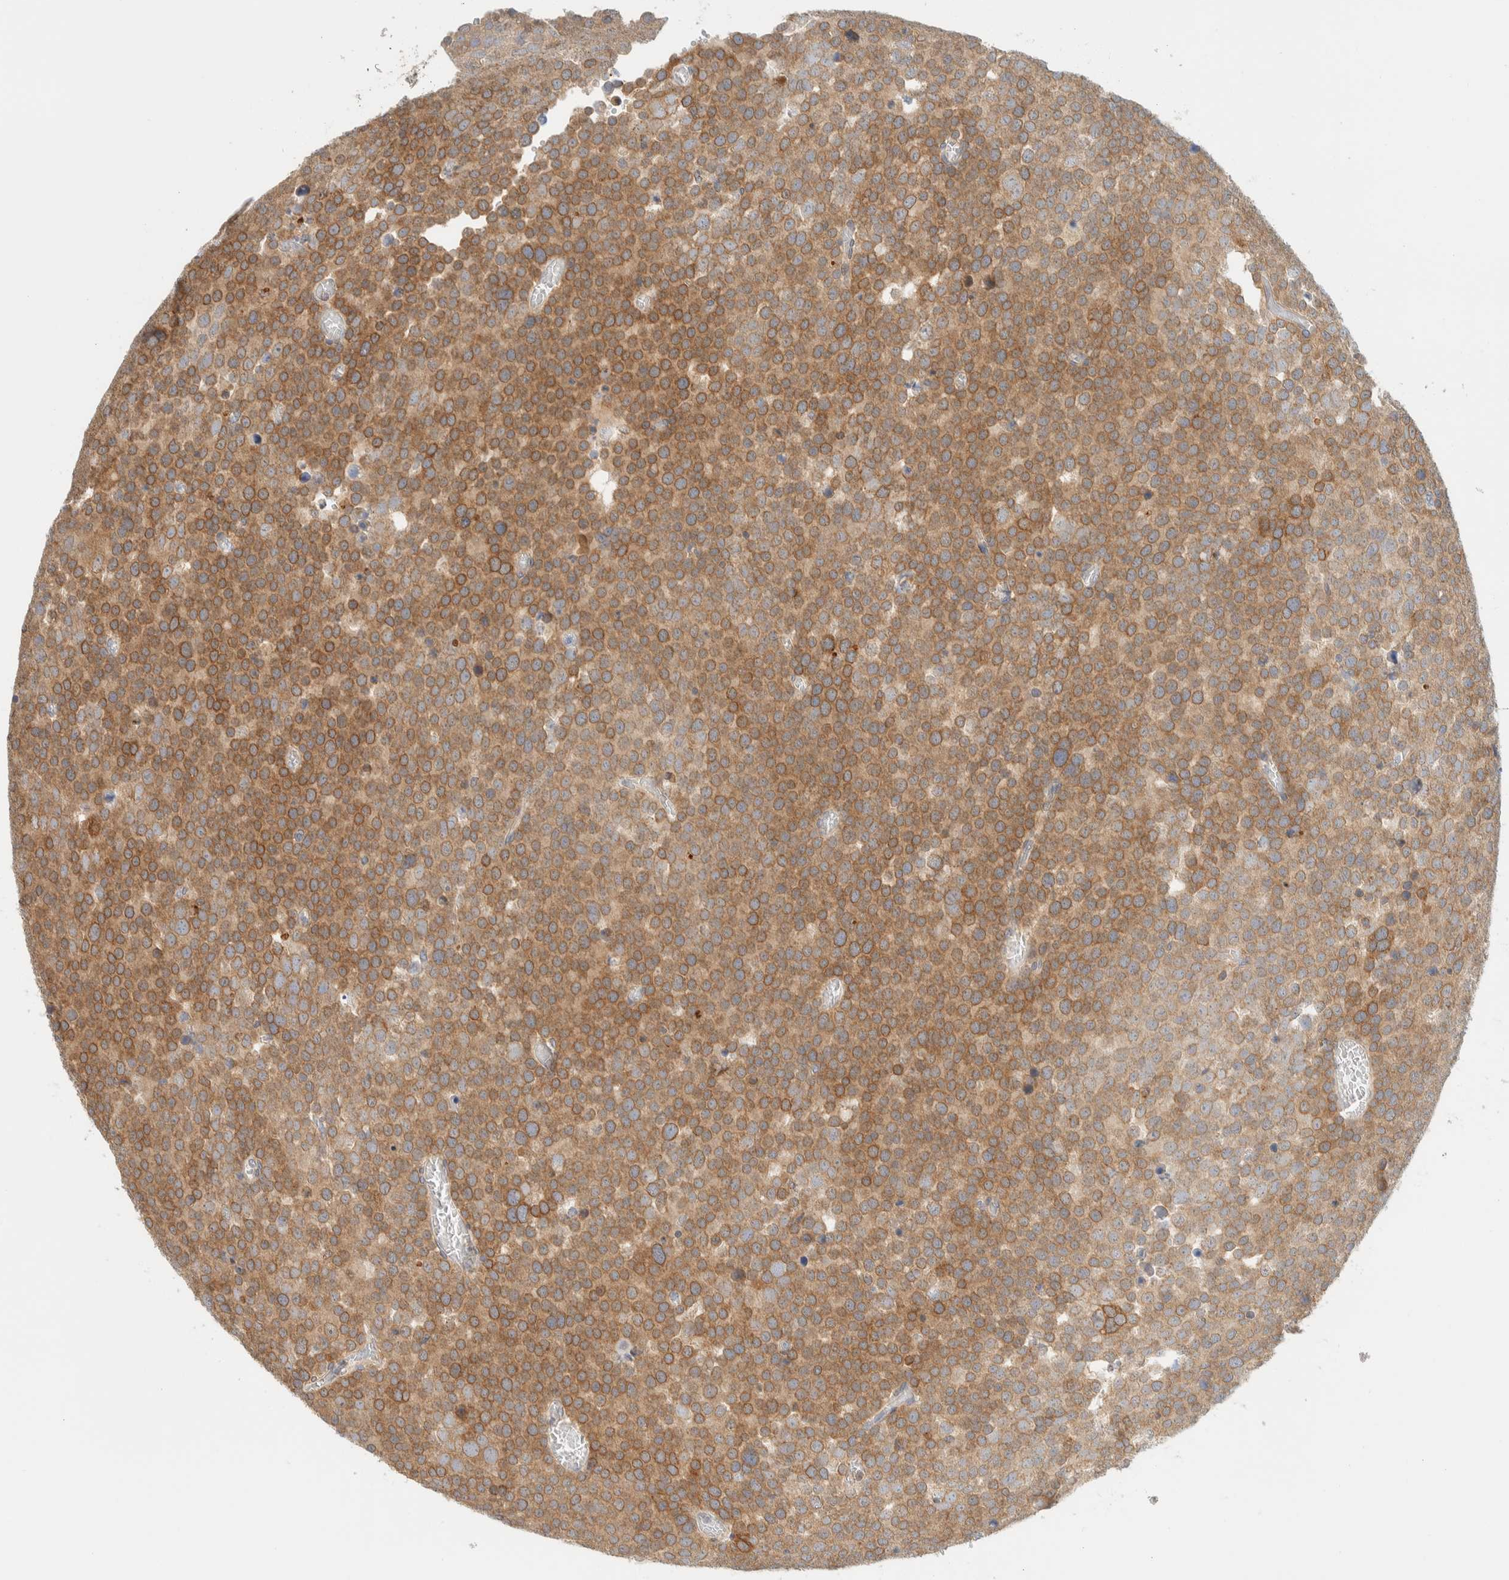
{"staining": {"intensity": "moderate", "quantity": ">75%", "location": "cytoplasmic/membranous"}, "tissue": "testis cancer", "cell_type": "Tumor cells", "image_type": "cancer", "snomed": [{"axis": "morphology", "description": "Seminoma, NOS"}, {"axis": "topography", "description": "Testis"}], "caption": "DAB immunohistochemical staining of human testis seminoma exhibits moderate cytoplasmic/membranous protein expression in about >75% of tumor cells.", "gene": "NT5C", "patient": {"sex": "male", "age": 71}}